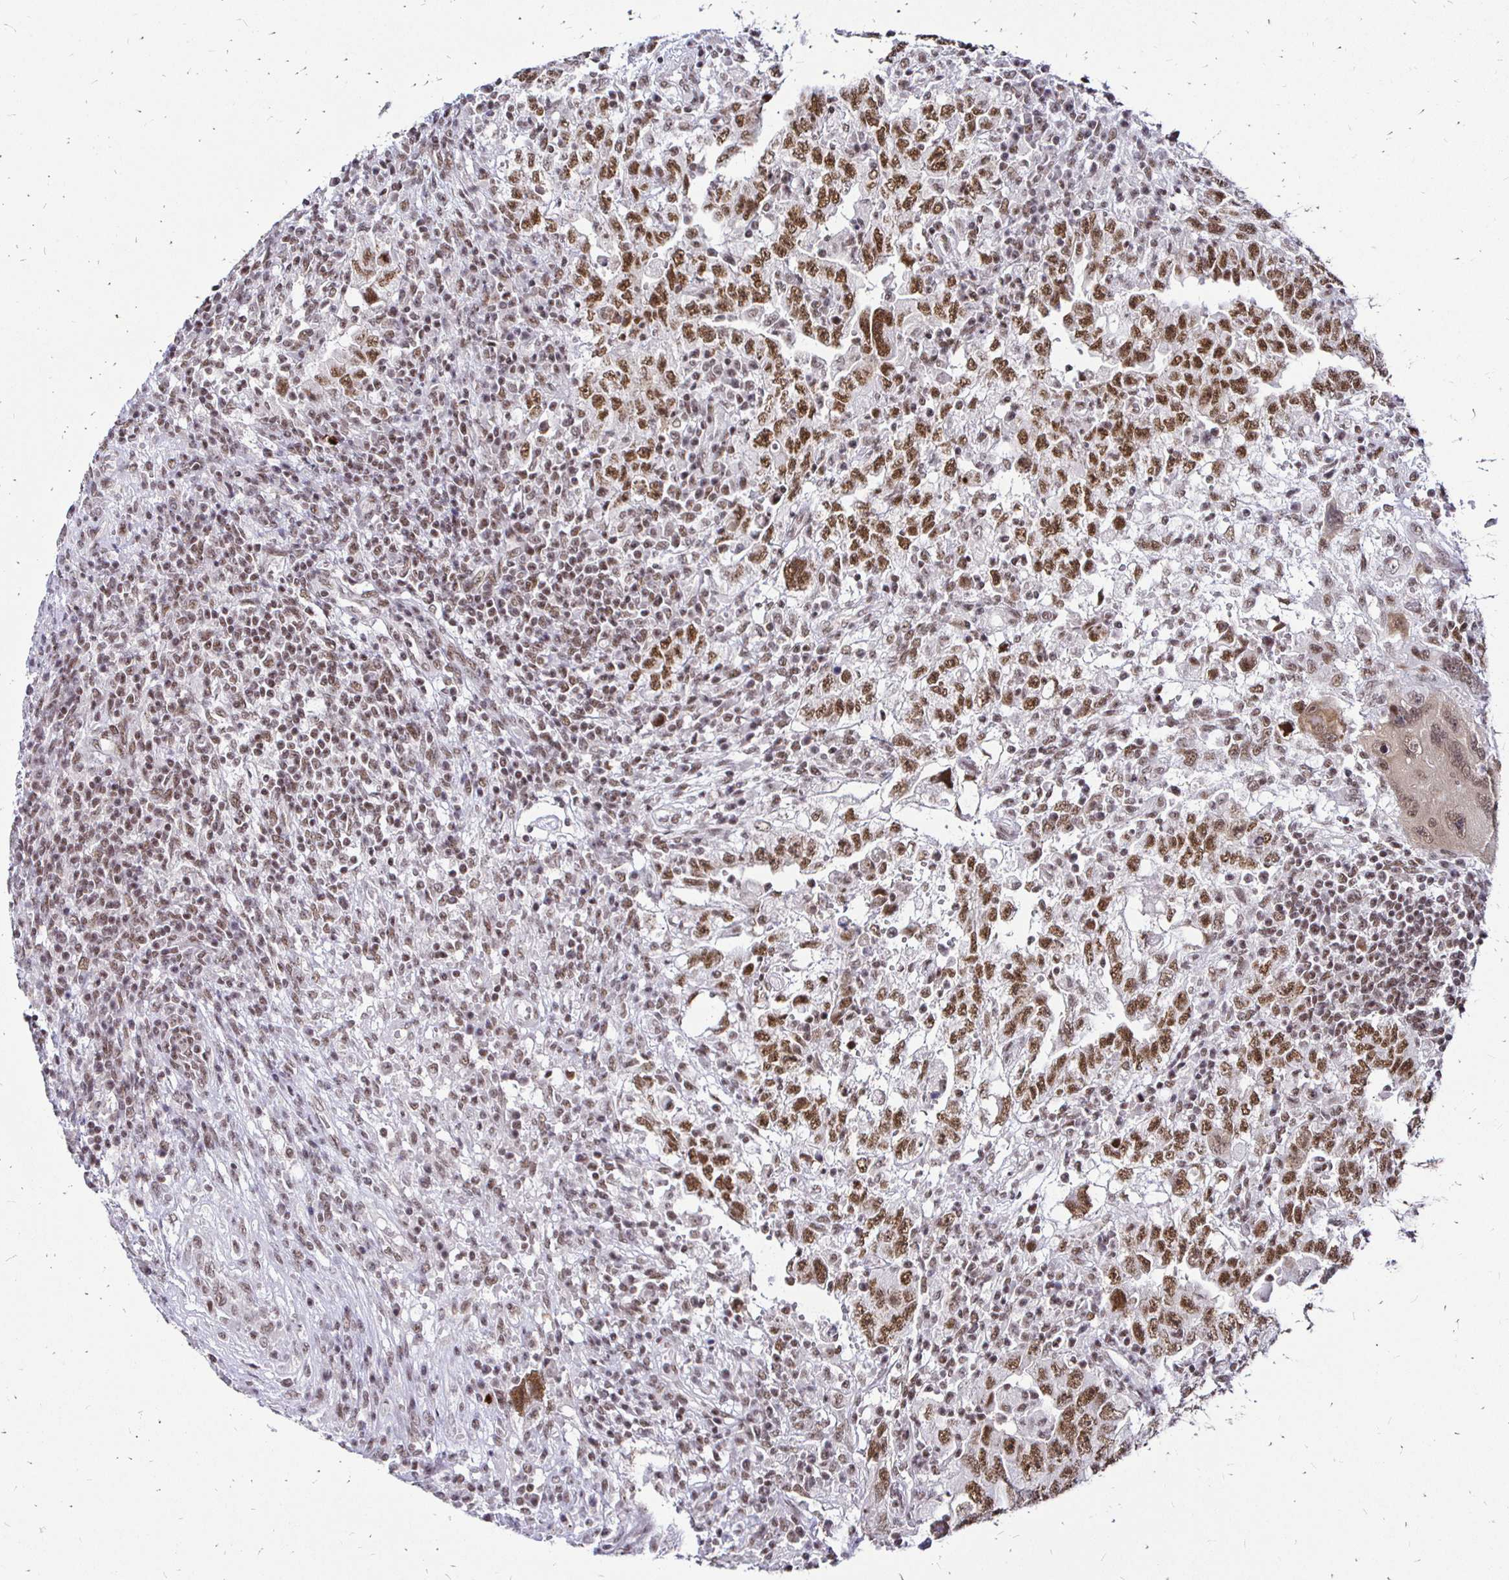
{"staining": {"intensity": "moderate", "quantity": ">75%", "location": "nuclear"}, "tissue": "testis cancer", "cell_type": "Tumor cells", "image_type": "cancer", "snomed": [{"axis": "morphology", "description": "Carcinoma, Embryonal, NOS"}, {"axis": "topography", "description": "Testis"}], "caption": "A photomicrograph showing moderate nuclear expression in about >75% of tumor cells in testis embryonal carcinoma, as visualized by brown immunohistochemical staining.", "gene": "SIN3A", "patient": {"sex": "male", "age": 26}}